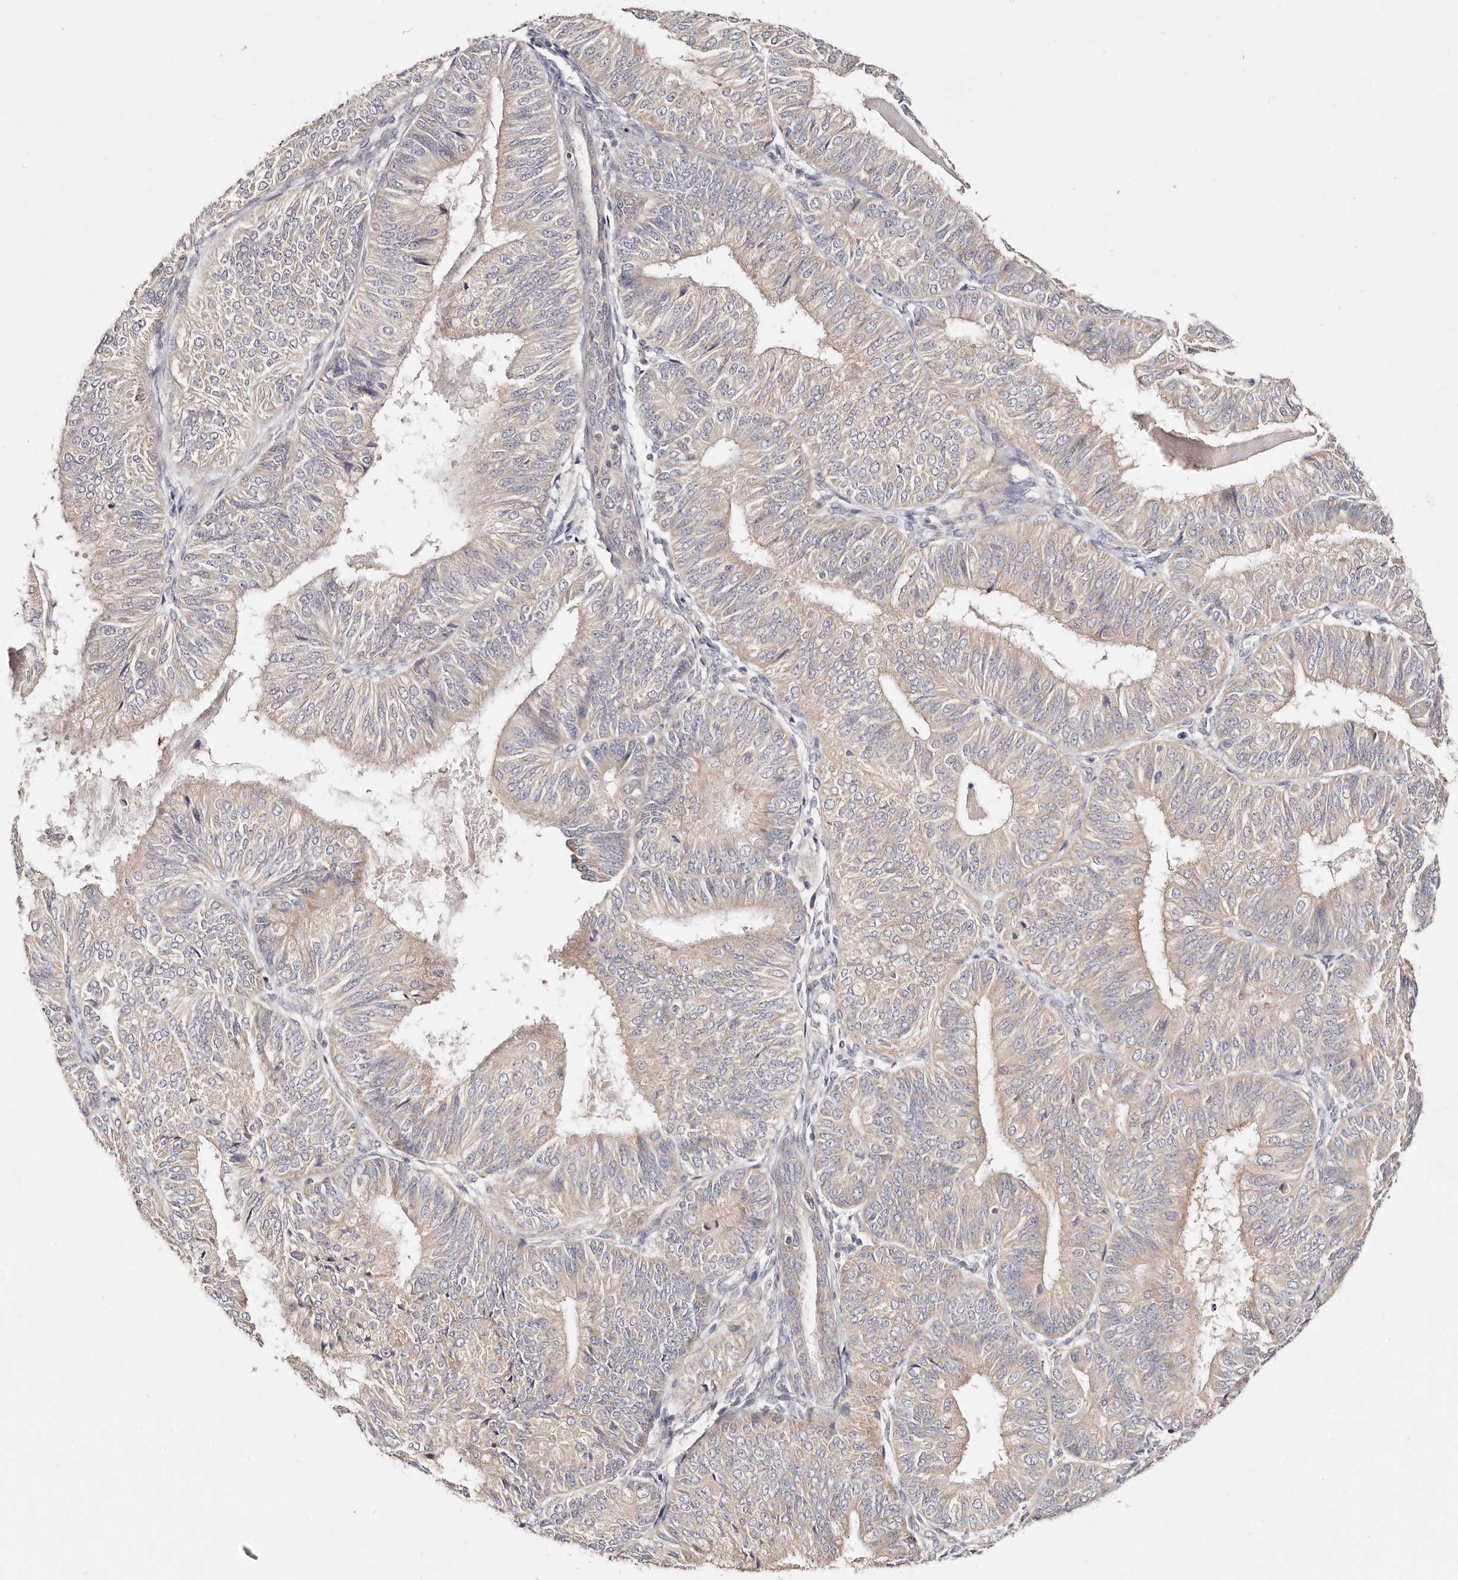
{"staining": {"intensity": "weak", "quantity": "<25%", "location": "cytoplasmic/membranous"}, "tissue": "endometrial cancer", "cell_type": "Tumor cells", "image_type": "cancer", "snomed": [{"axis": "morphology", "description": "Adenocarcinoma, NOS"}, {"axis": "topography", "description": "Endometrium"}], "caption": "Histopathology image shows no protein positivity in tumor cells of endometrial adenocarcinoma tissue.", "gene": "VIPAS39", "patient": {"sex": "female", "age": 58}}